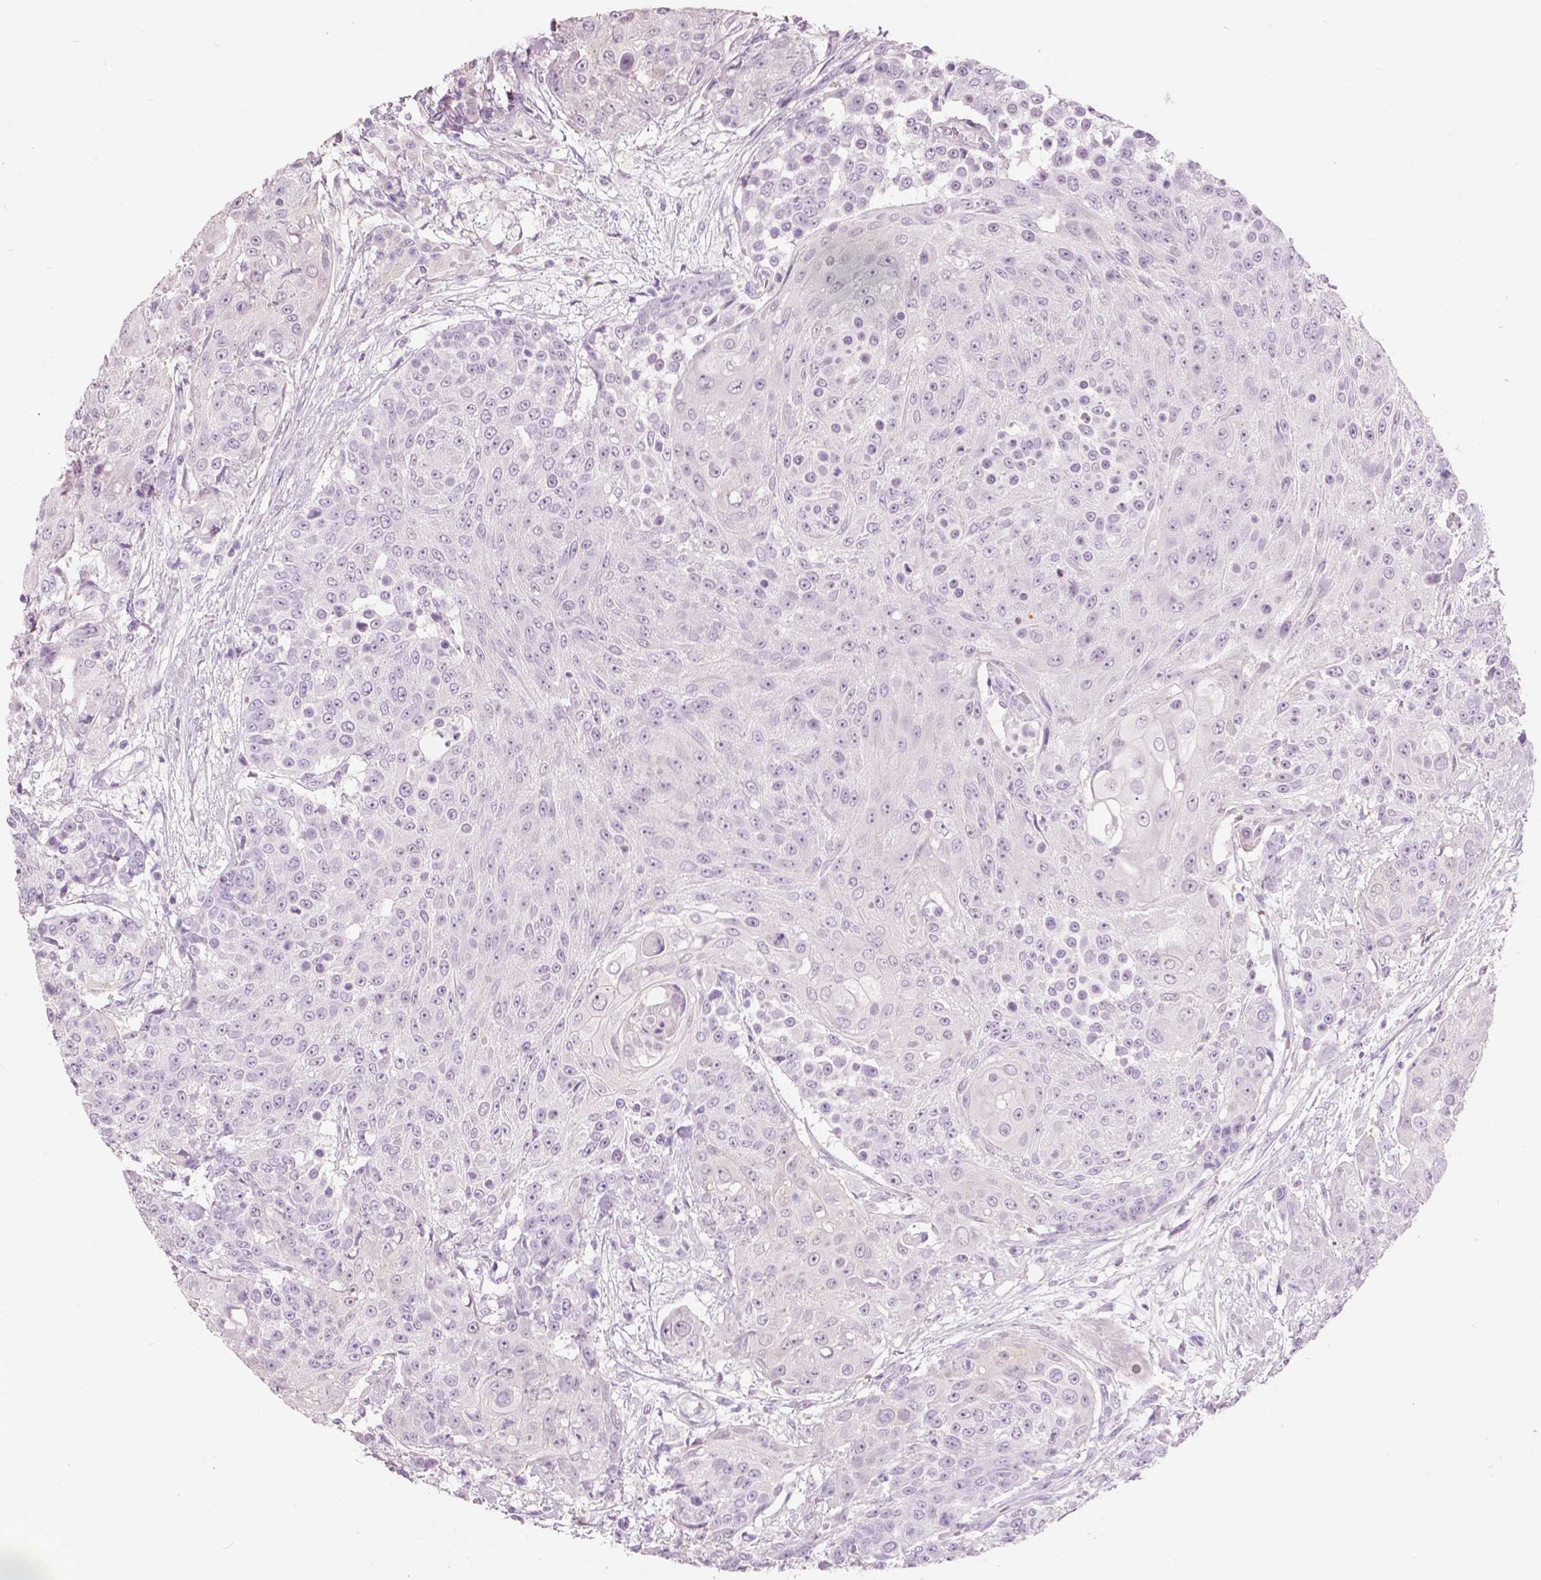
{"staining": {"intensity": "negative", "quantity": "none", "location": "none"}, "tissue": "urothelial cancer", "cell_type": "Tumor cells", "image_type": "cancer", "snomed": [{"axis": "morphology", "description": "Urothelial carcinoma, High grade"}, {"axis": "topography", "description": "Urinary bladder"}], "caption": "This is an immunohistochemistry image of urothelial carcinoma (high-grade). There is no expression in tumor cells.", "gene": "A4GNT", "patient": {"sex": "female", "age": 63}}